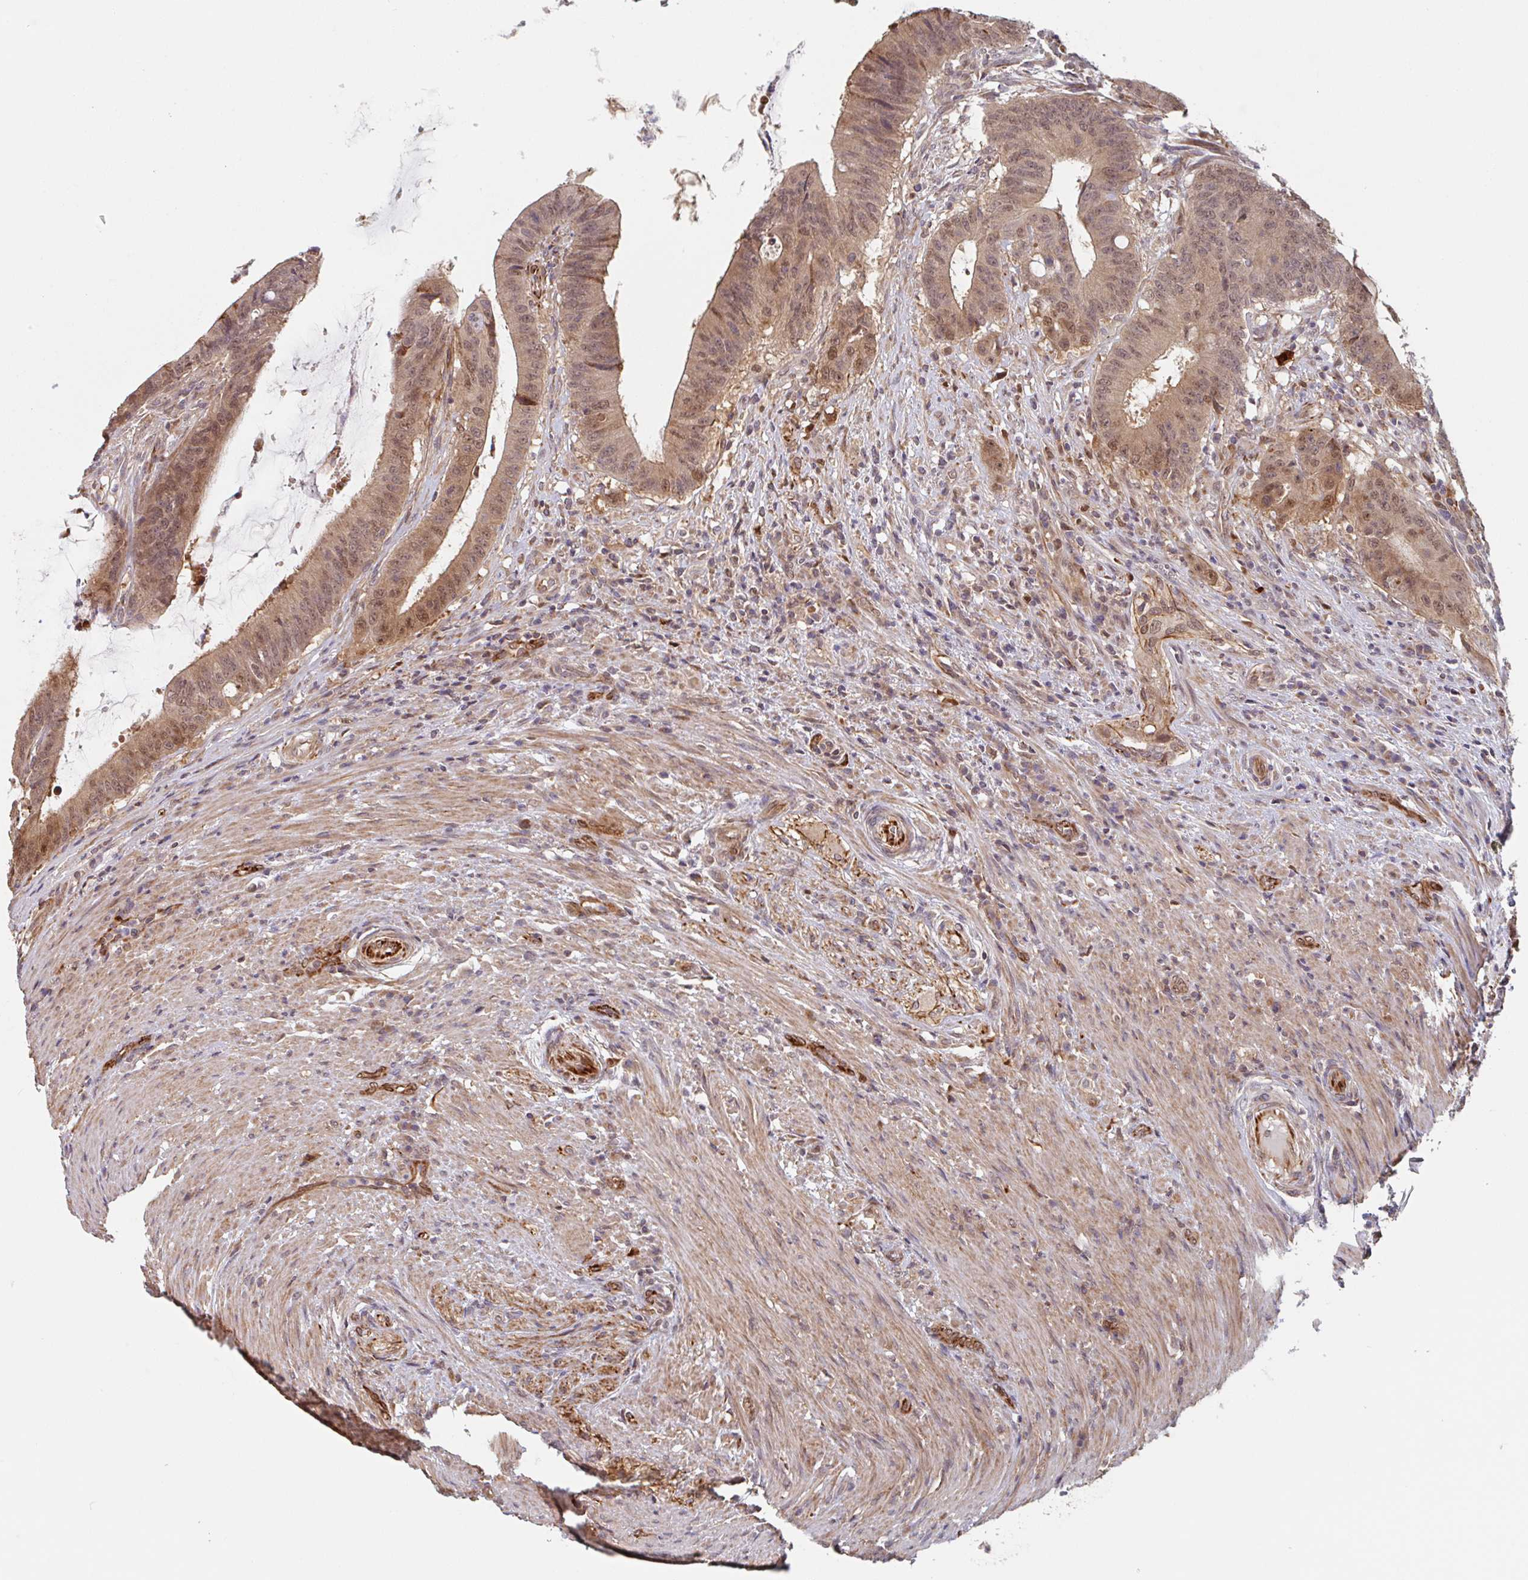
{"staining": {"intensity": "moderate", "quantity": ">75%", "location": "cytoplasmic/membranous,nuclear"}, "tissue": "colorectal cancer", "cell_type": "Tumor cells", "image_type": "cancer", "snomed": [{"axis": "morphology", "description": "Adenocarcinoma, NOS"}, {"axis": "topography", "description": "Colon"}], "caption": "Immunohistochemical staining of adenocarcinoma (colorectal) exhibits moderate cytoplasmic/membranous and nuclear protein positivity in about >75% of tumor cells.", "gene": "NUB1", "patient": {"sex": "female", "age": 43}}